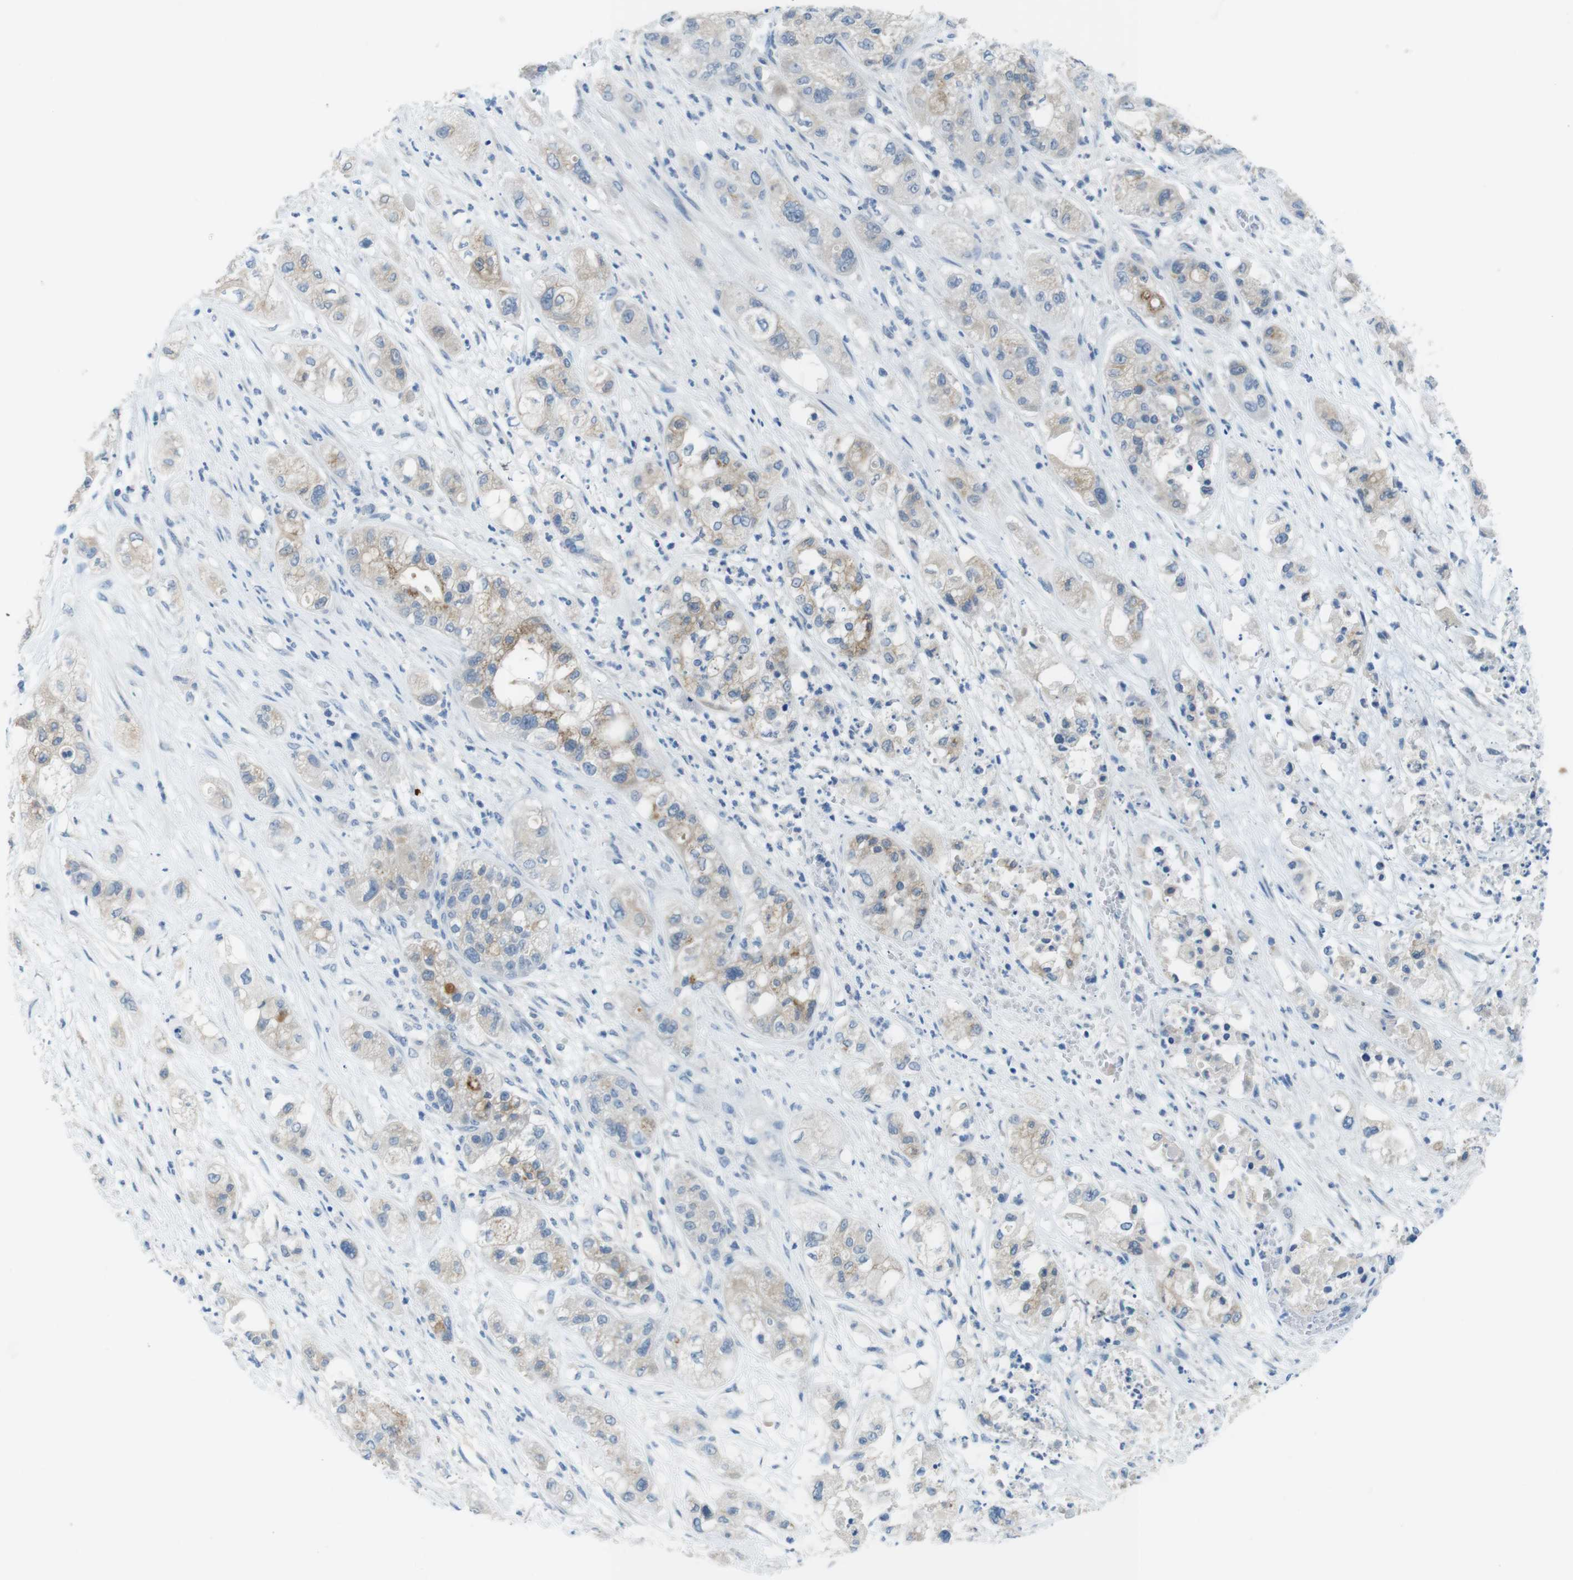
{"staining": {"intensity": "weak", "quantity": "25%-75%", "location": "cytoplasmic/membranous"}, "tissue": "pancreatic cancer", "cell_type": "Tumor cells", "image_type": "cancer", "snomed": [{"axis": "morphology", "description": "Adenocarcinoma, NOS"}, {"axis": "topography", "description": "Pancreas"}], "caption": "DAB (3,3'-diaminobenzidine) immunohistochemical staining of human adenocarcinoma (pancreatic) displays weak cytoplasmic/membranous protein staining in about 25%-75% of tumor cells.", "gene": "SLC35A3", "patient": {"sex": "female", "age": 78}}